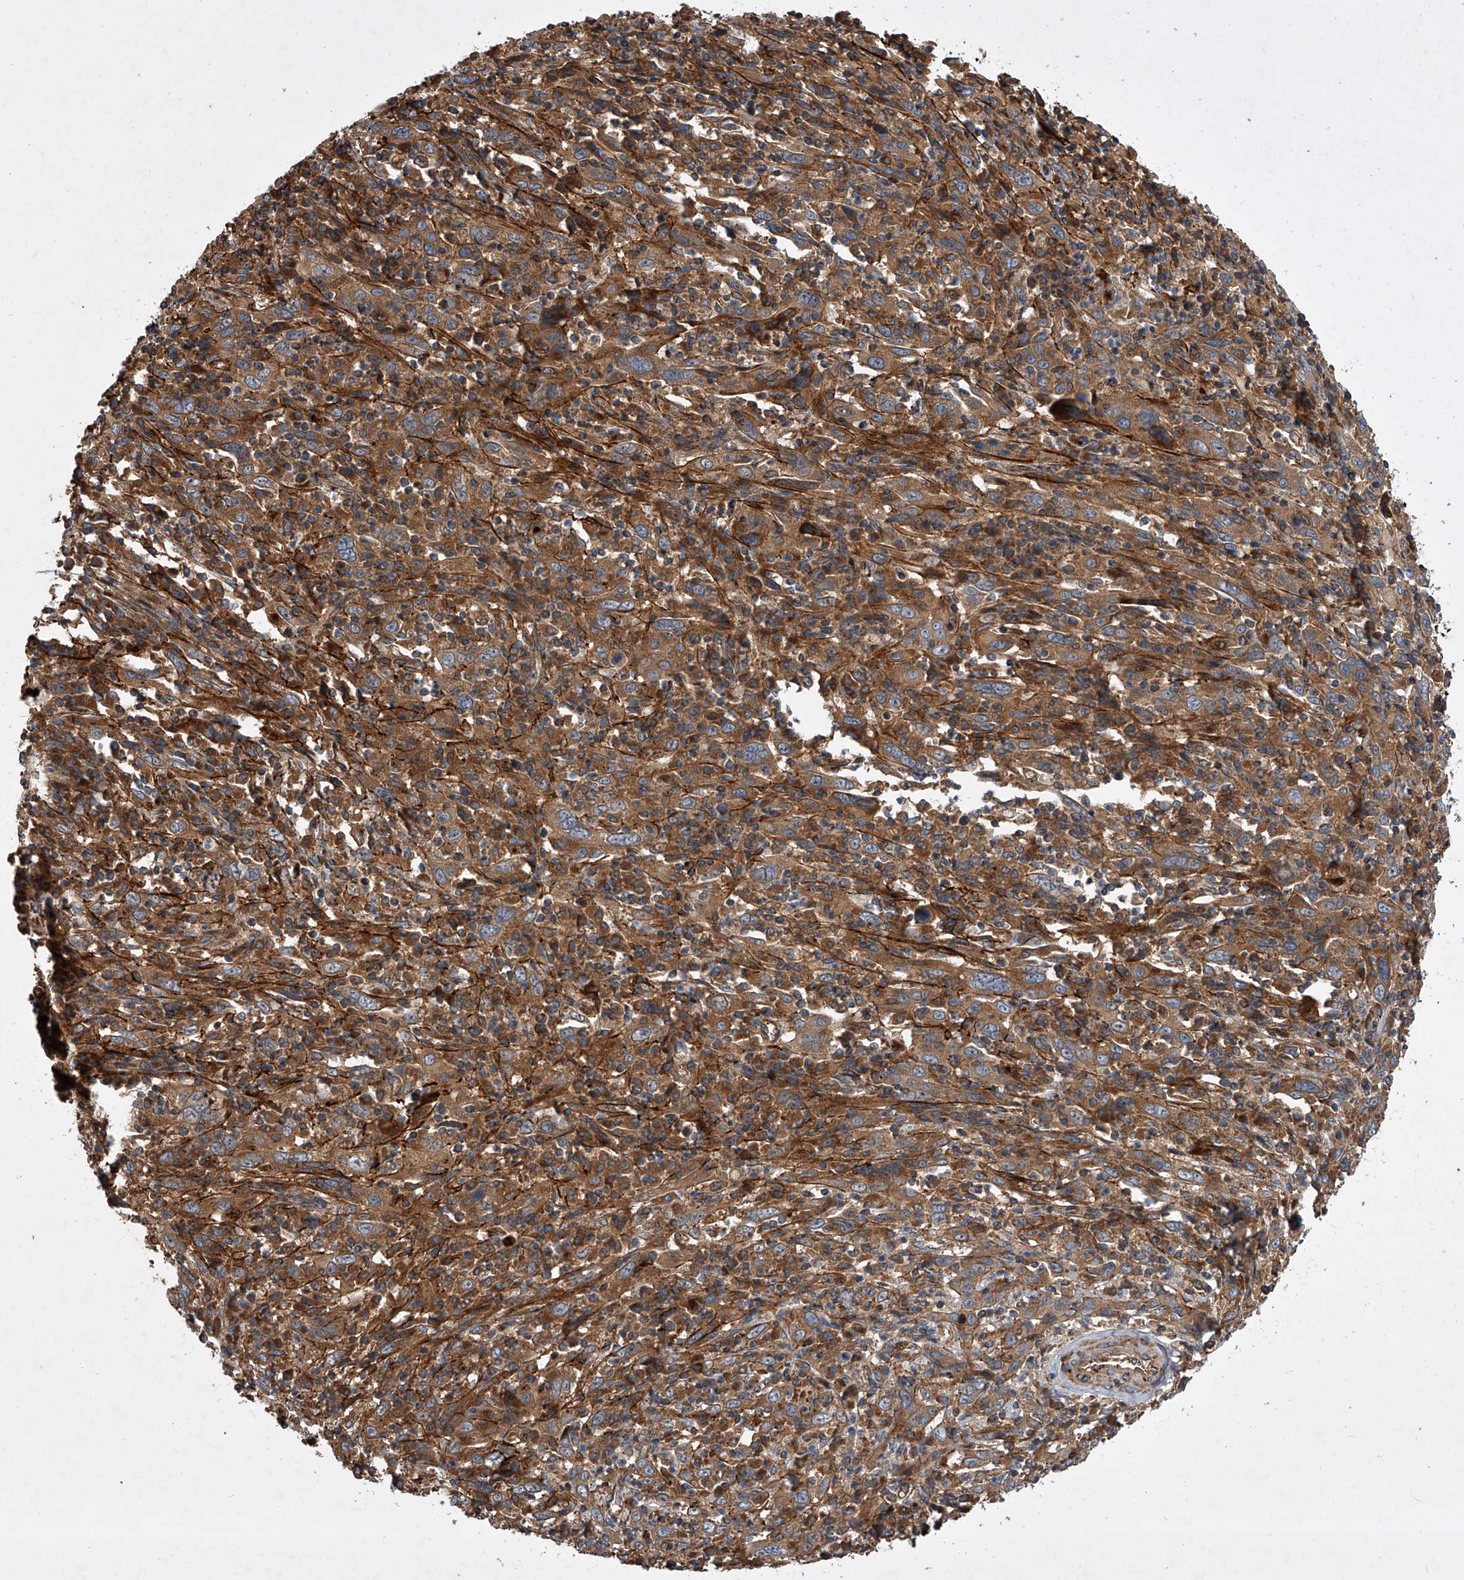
{"staining": {"intensity": "moderate", "quantity": ">75%", "location": "cytoplasmic/membranous"}, "tissue": "cervical cancer", "cell_type": "Tumor cells", "image_type": "cancer", "snomed": [{"axis": "morphology", "description": "Squamous cell carcinoma, NOS"}, {"axis": "topography", "description": "Cervix"}], "caption": "This is an image of immunohistochemistry (IHC) staining of cervical cancer, which shows moderate expression in the cytoplasmic/membranous of tumor cells.", "gene": "USP47", "patient": {"sex": "female", "age": 46}}